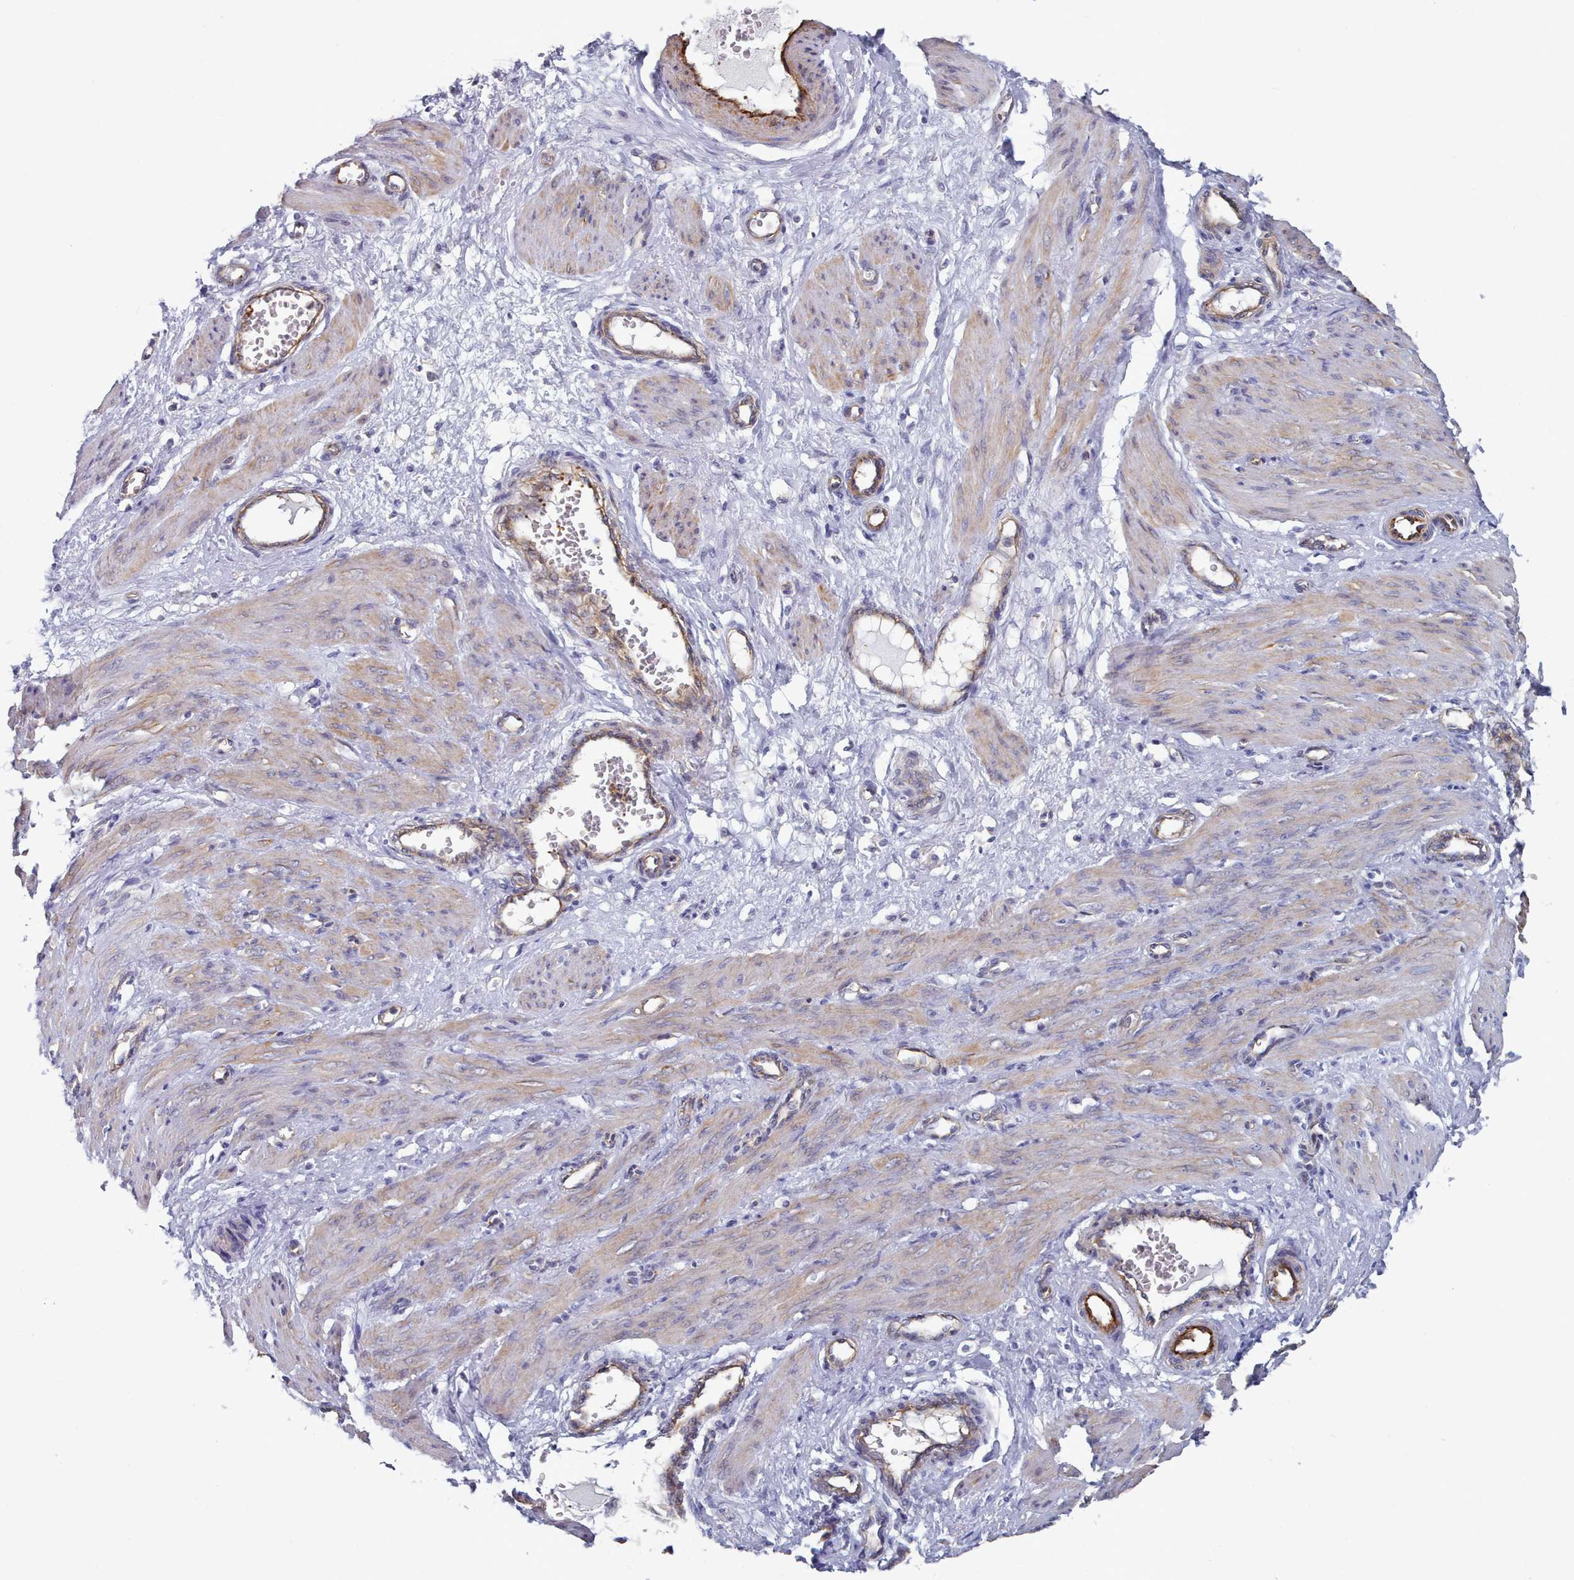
{"staining": {"intensity": "moderate", "quantity": ">75%", "location": "cytoplasmic/membranous"}, "tissue": "smooth muscle", "cell_type": "Smooth muscle cells", "image_type": "normal", "snomed": [{"axis": "morphology", "description": "Normal tissue, NOS"}, {"axis": "topography", "description": "Endometrium"}], "caption": "A medium amount of moderate cytoplasmic/membranous expression is appreciated in approximately >75% of smooth muscle cells in benign smooth muscle.", "gene": "G6PC1", "patient": {"sex": "female", "age": 33}}